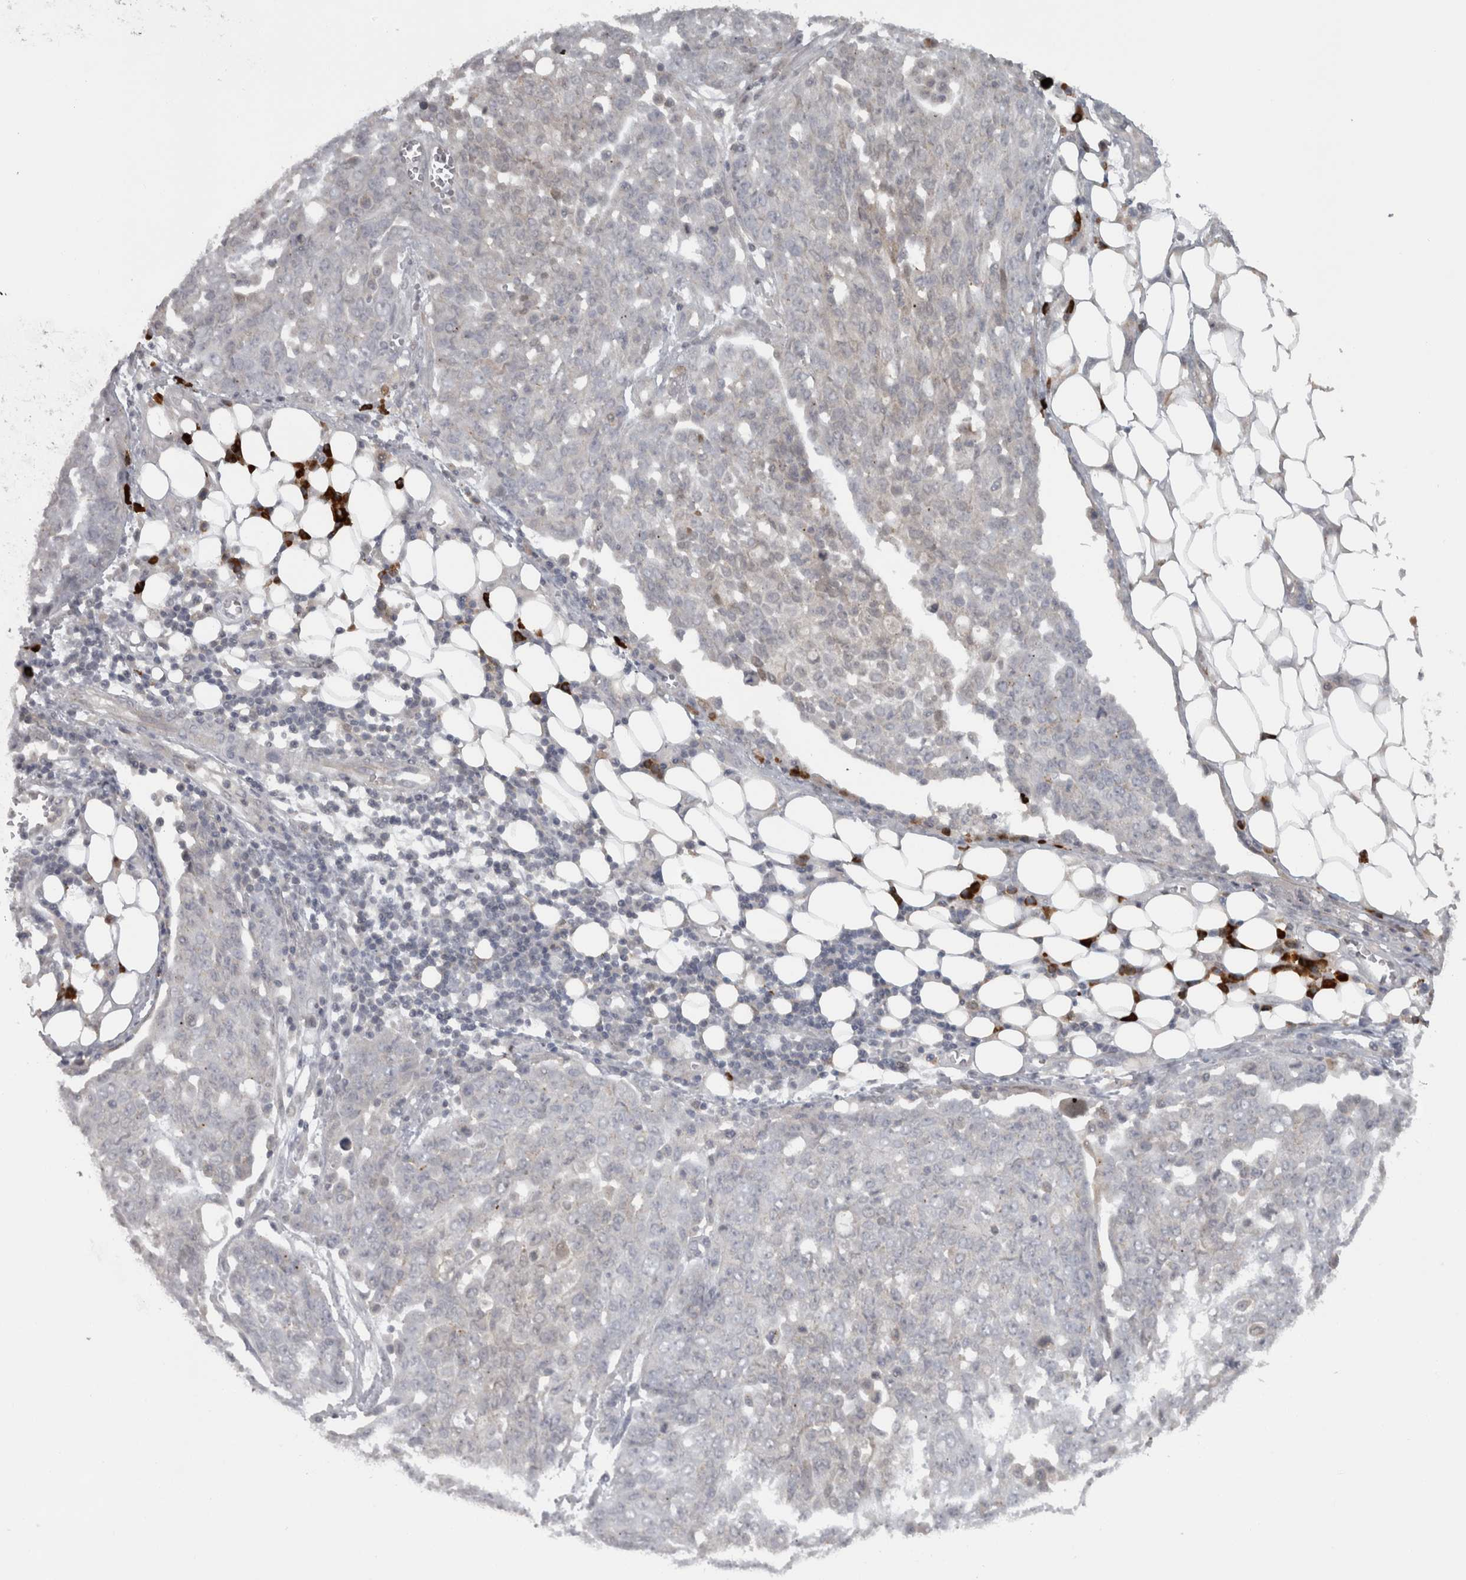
{"staining": {"intensity": "negative", "quantity": "none", "location": "none"}, "tissue": "ovarian cancer", "cell_type": "Tumor cells", "image_type": "cancer", "snomed": [{"axis": "morphology", "description": "Cystadenocarcinoma, serous, NOS"}, {"axis": "topography", "description": "Soft tissue"}, {"axis": "topography", "description": "Ovary"}], "caption": "High power microscopy histopathology image of an IHC image of ovarian cancer (serous cystadenocarcinoma), revealing no significant positivity in tumor cells.", "gene": "SLCO5A1", "patient": {"sex": "female", "age": 57}}